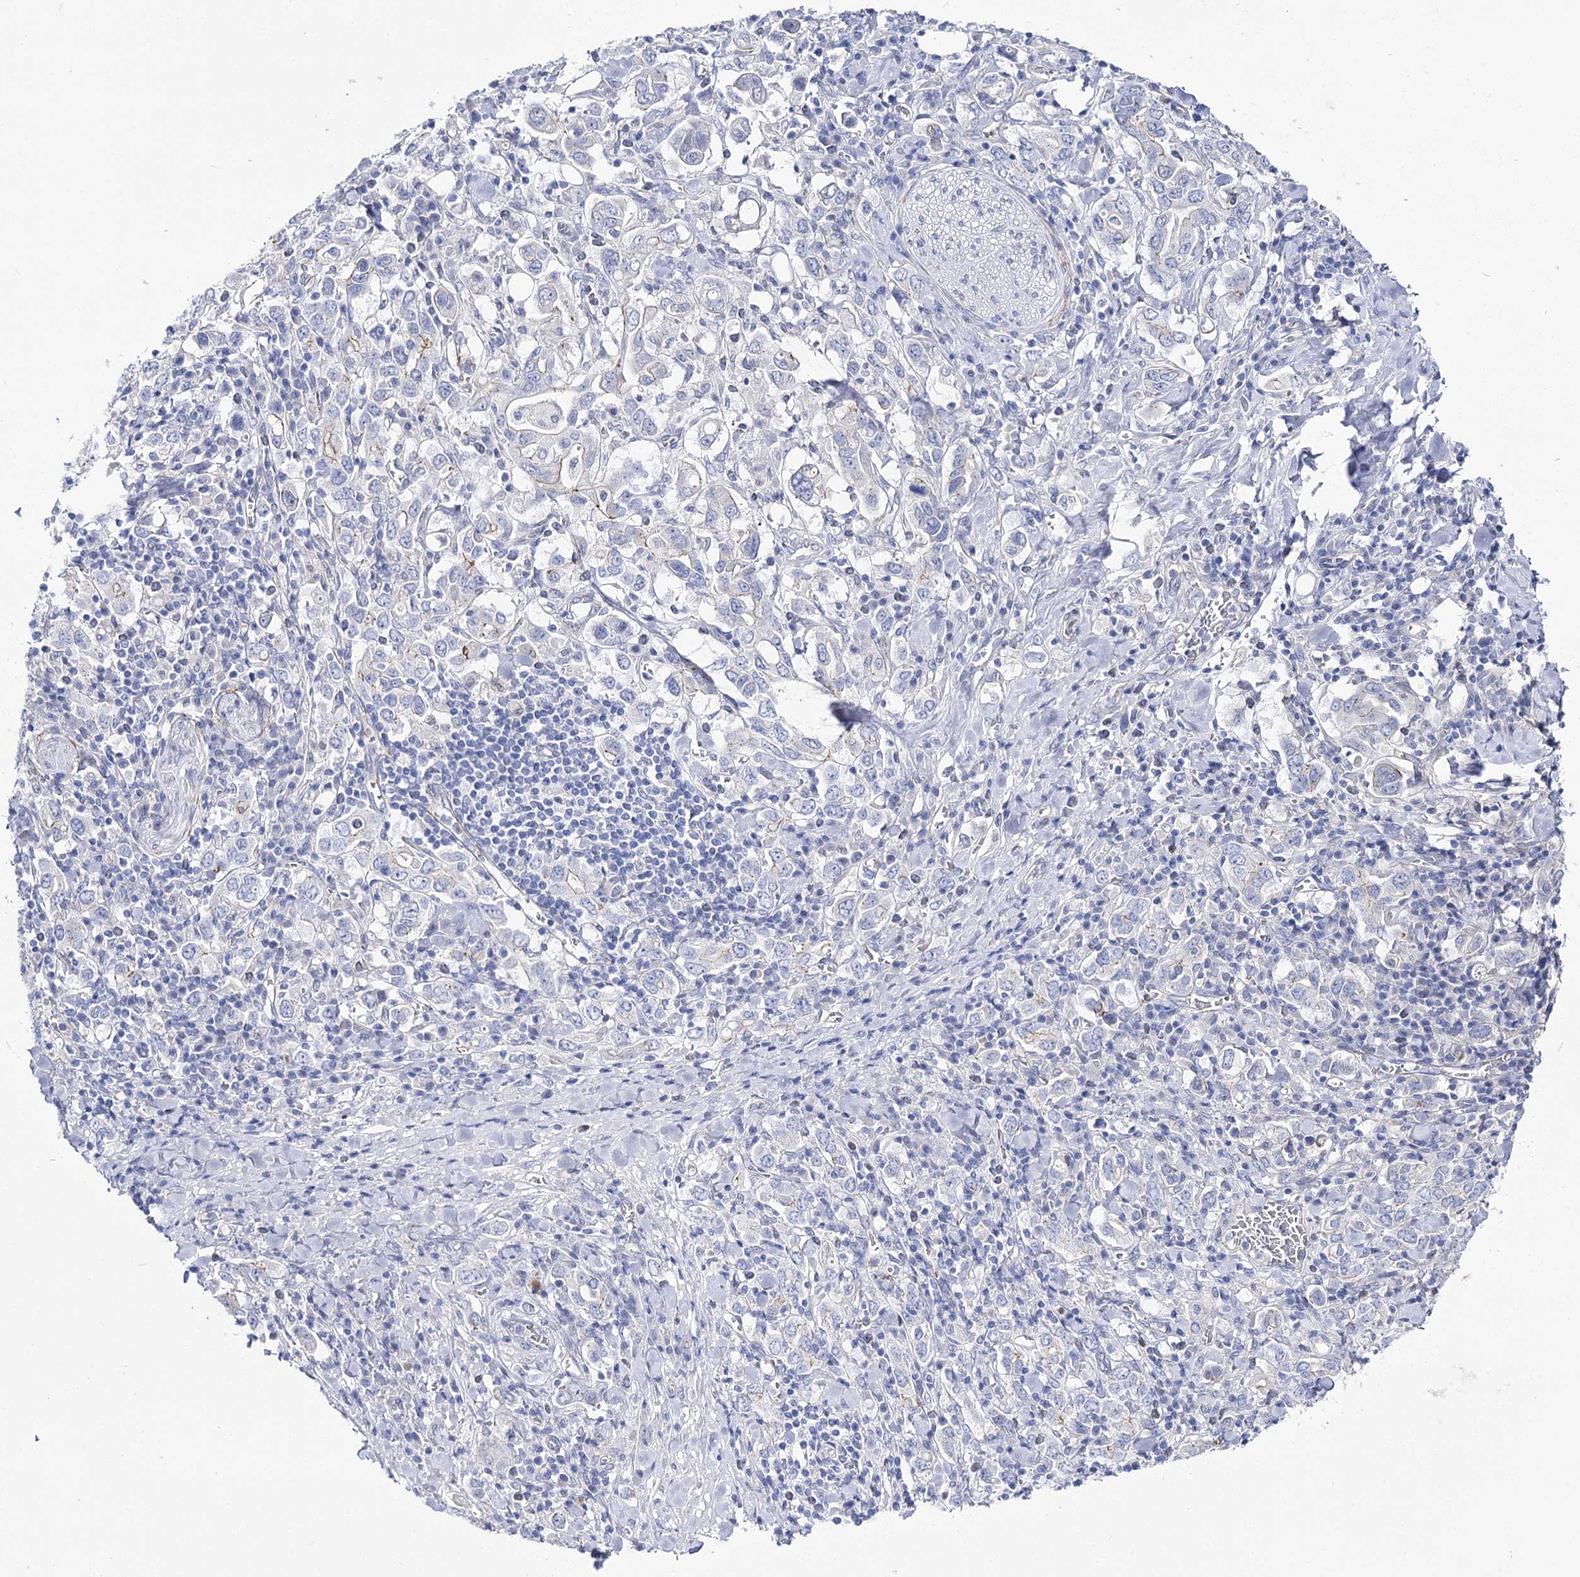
{"staining": {"intensity": "negative", "quantity": "none", "location": "none"}, "tissue": "stomach cancer", "cell_type": "Tumor cells", "image_type": "cancer", "snomed": [{"axis": "morphology", "description": "Adenocarcinoma, NOS"}, {"axis": "topography", "description": "Stomach, upper"}], "caption": "Immunohistochemical staining of stomach adenocarcinoma shows no significant staining in tumor cells.", "gene": "NRAP", "patient": {"sex": "male", "age": 62}}